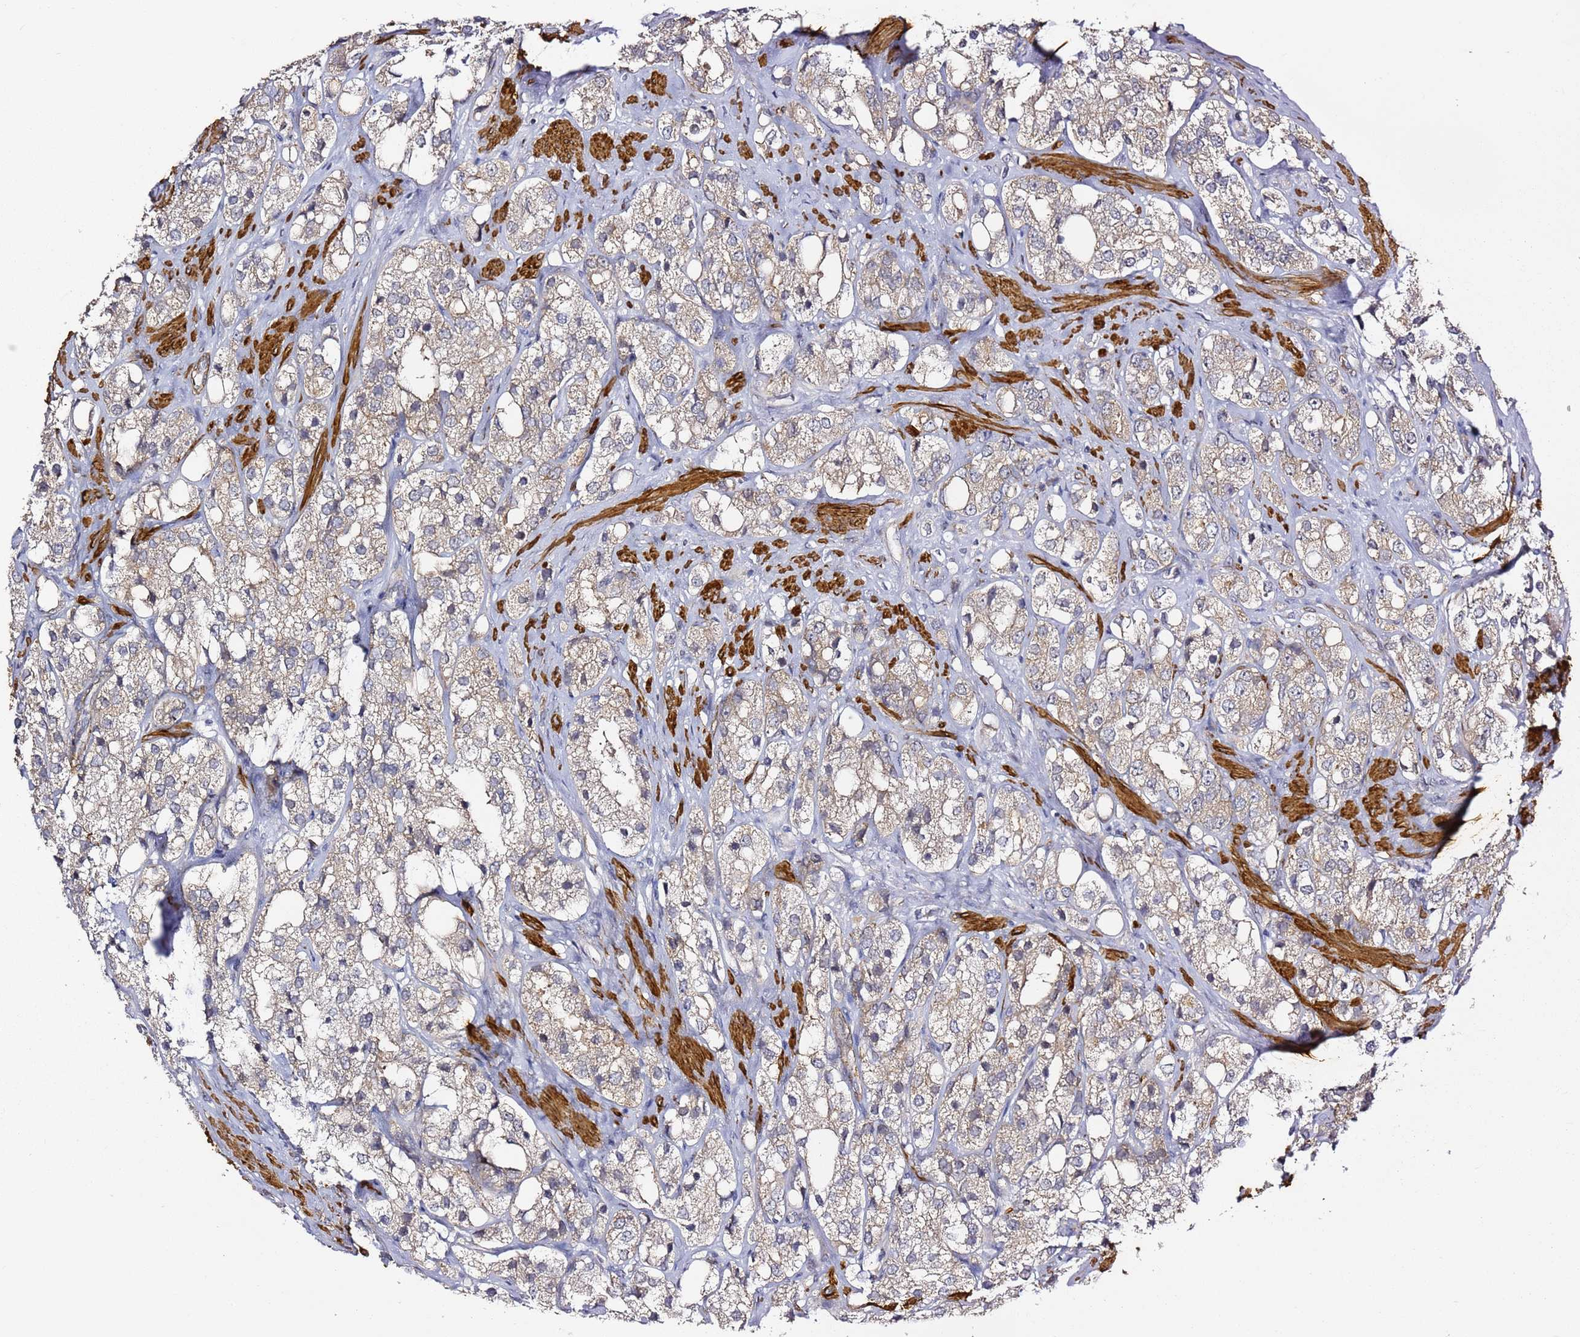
{"staining": {"intensity": "weak", "quantity": "<25%", "location": "cytoplasmic/membranous"}, "tissue": "prostate cancer", "cell_type": "Tumor cells", "image_type": "cancer", "snomed": [{"axis": "morphology", "description": "Adenocarcinoma, NOS"}, {"axis": "topography", "description": "Prostate"}], "caption": "IHC of human prostate adenocarcinoma reveals no expression in tumor cells.", "gene": "EPS8L1", "patient": {"sex": "male", "age": 79}}